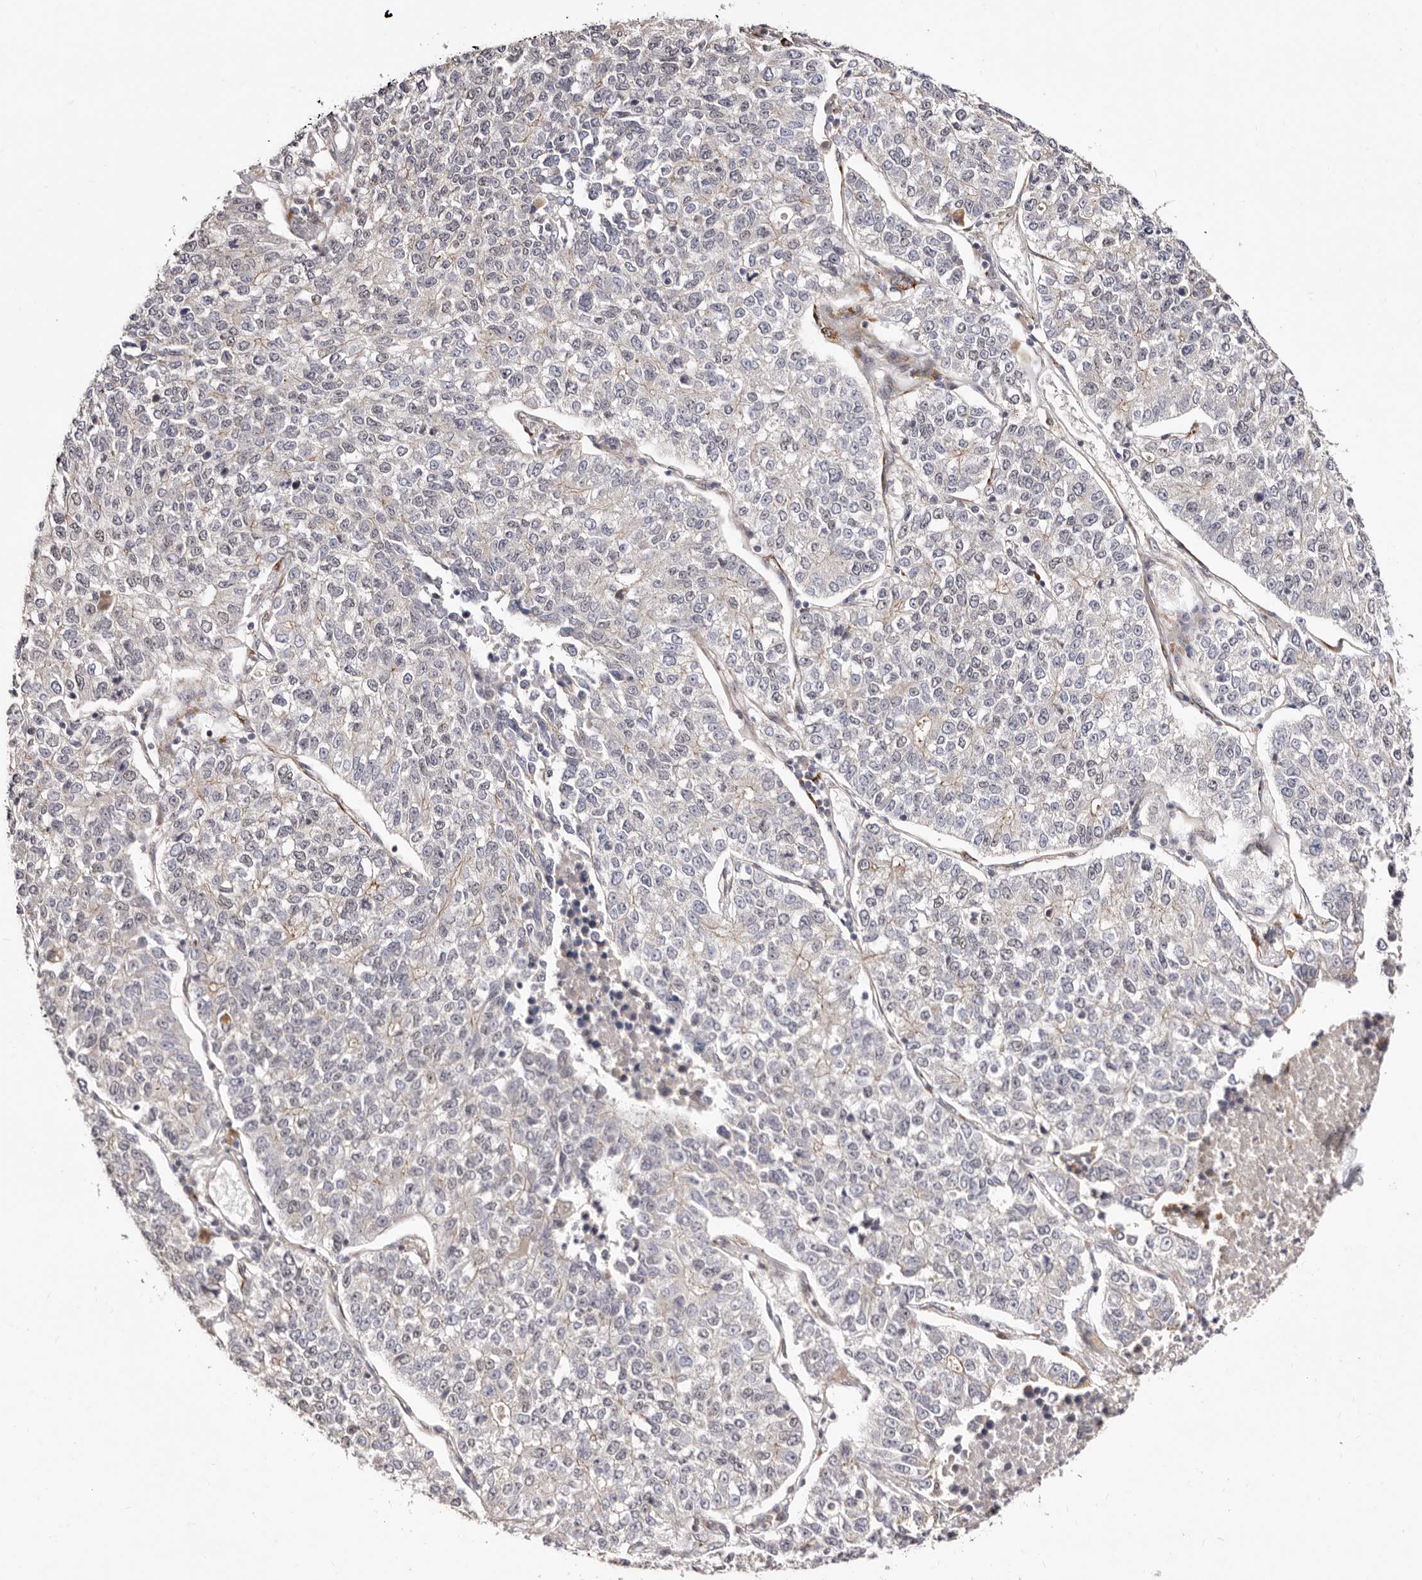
{"staining": {"intensity": "negative", "quantity": "none", "location": "none"}, "tissue": "lung cancer", "cell_type": "Tumor cells", "image_type": "cancer", "snomed": [{"axis": "morphology", "description": "Adenocarcinoma, NOS"}, {"axis": "topography", "description": "Lung"}], "caption": "Immunohistochemistry (IHC) micrograph of neoplastic tissue: lung cancer stained with DAB (3,3'-diaminobenzidine) exhibits no significant protein positivity in tumor cells.", "gene": "SRCAP", "patient": {"sex": "male", "age": 49}}